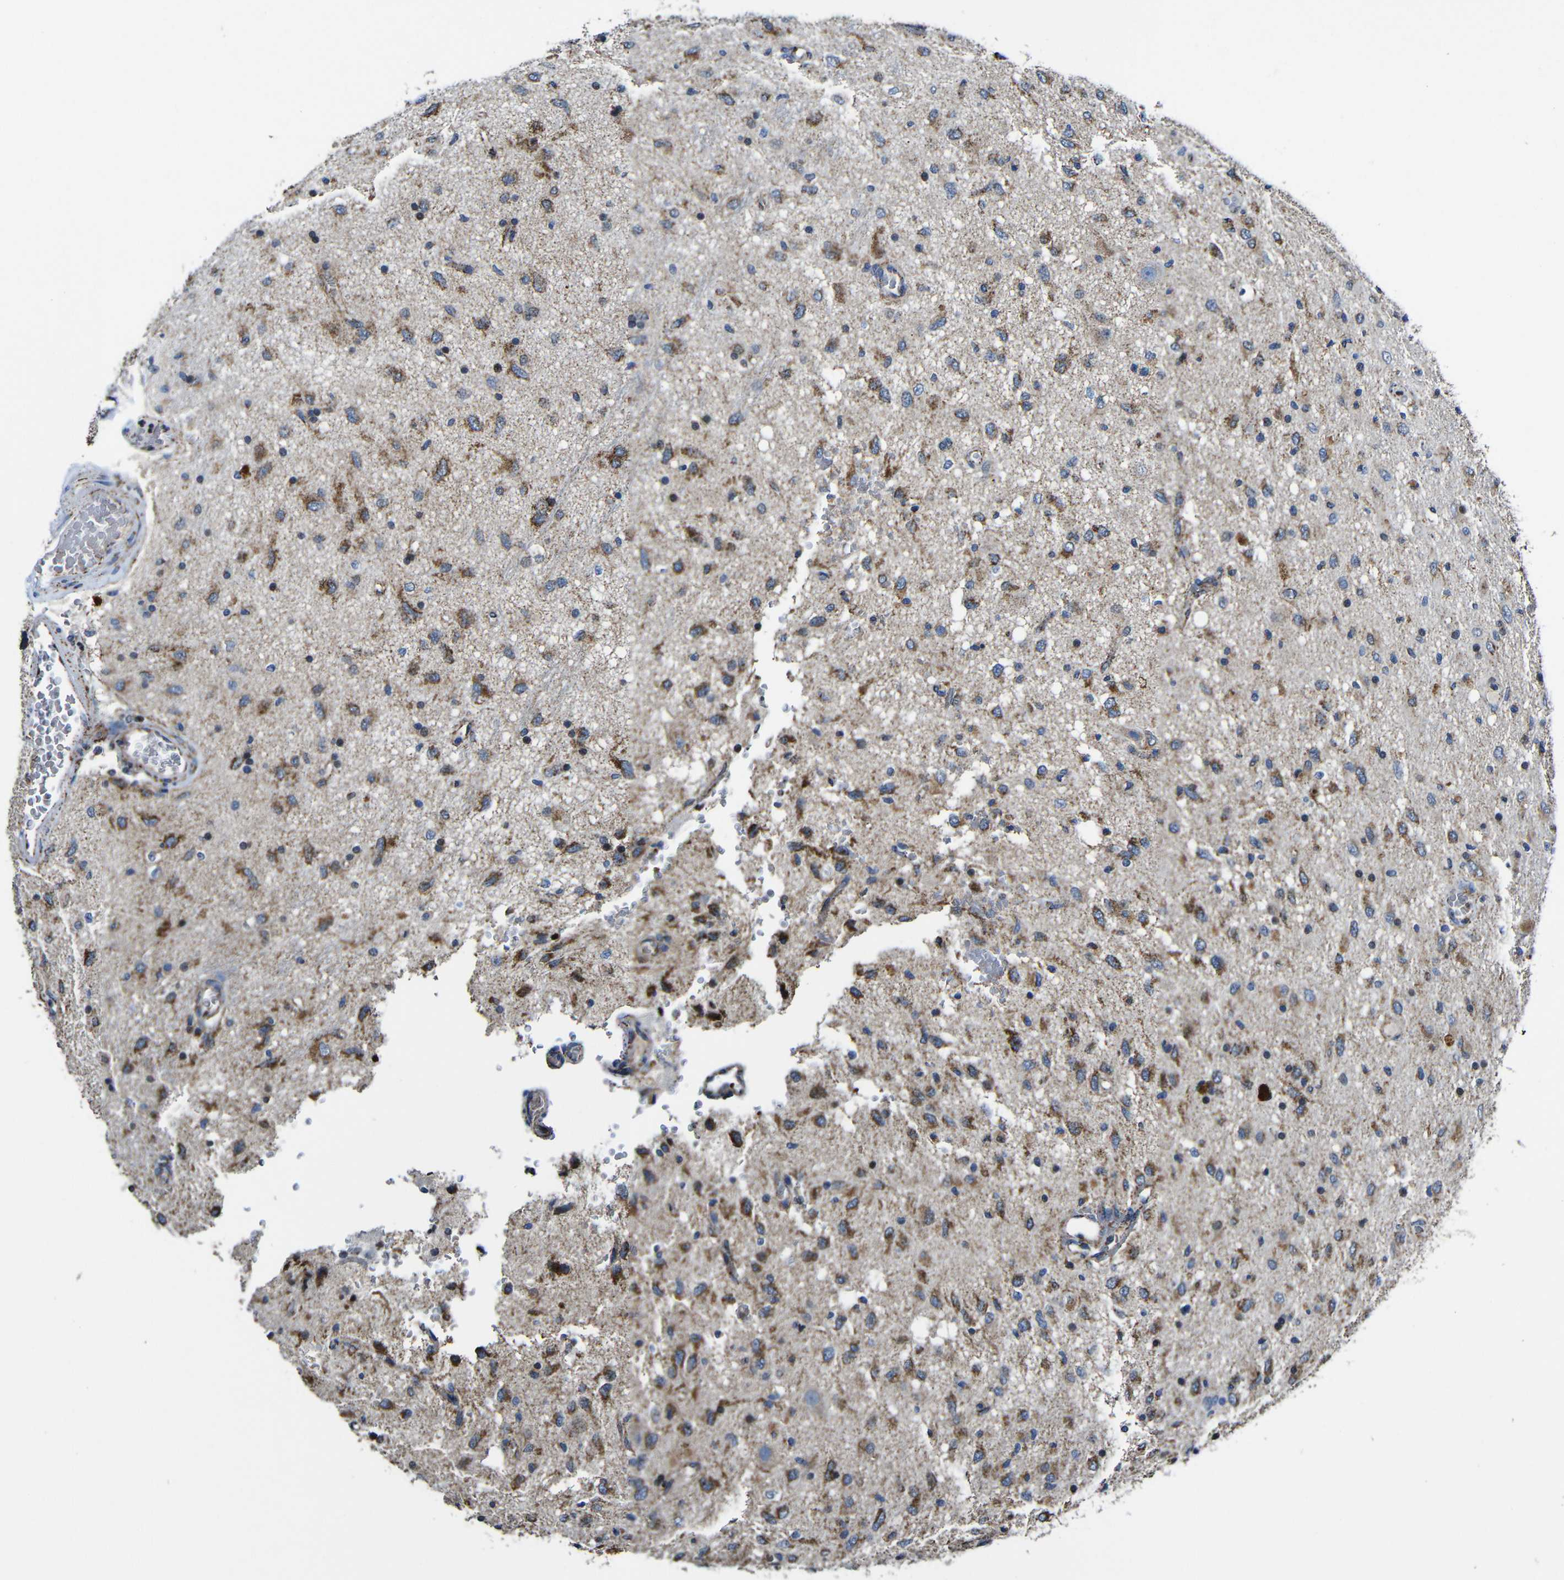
{"staining": {"intensity": "moderate", "quantity": ">75%", "location": "cytoplasmic/membranous"}, "tissue": "glioma", "cell_type": "Tumor cells", "image_type": "cancer", "snomed": [{"axis": "morphology", "description": "Glioma, malignant, Low grade"}, {"axis": "topography", "description": "Brain"}], "caption": "Tumor cells exhibit medium levels of moderate cytoplasmic/membranous staining in approximately >75% of cells in low-grade glioma (malignant). (Brightfield microscopy of DAB IHC at high magnification).", "gene": "CA5B", "patient": {"sex": "male", "age": 77}}